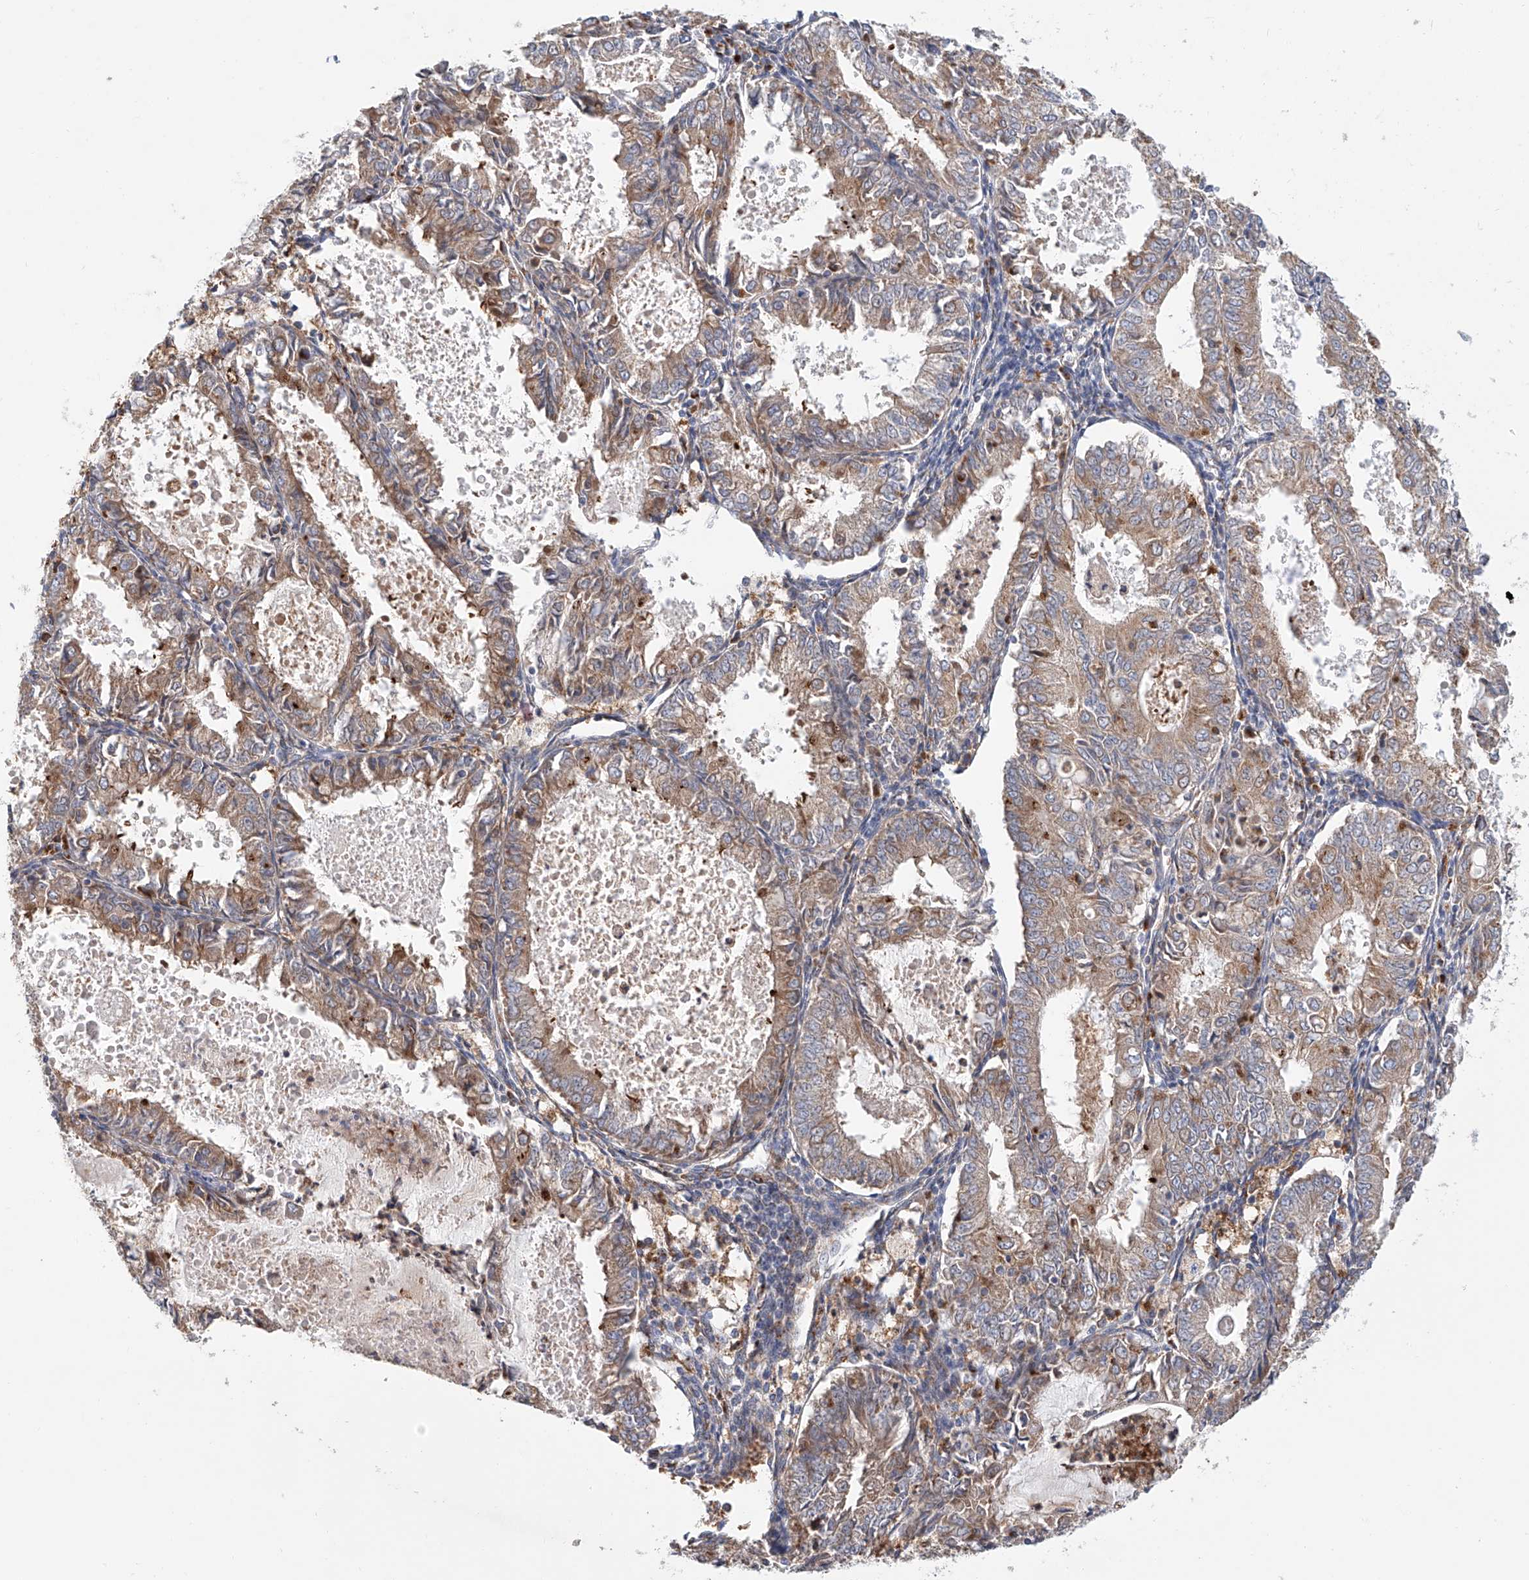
{"staining": {"intensity": "weak", "quantity": ">75%", "location": "cytoplasmic/membranous"}, "tissue": "endometrial cancer", "cell_type": "Tumor cells", "image_type": "cancer", "snomed": [{"axis": "morphology", "description": "Adenocarcinoma, NOS"}, {"axis": "topography", "description": "Endometrium"}], "caption": "A brown stain shows weak cytoplasmic/membranous positivity of a protein in human endometrial cancer tumor cells. (Brightfield microscopy of DAB IHC at high magnification).", "gene": "HGSNAT", "patient": {"sex": "female", "age": 57}}